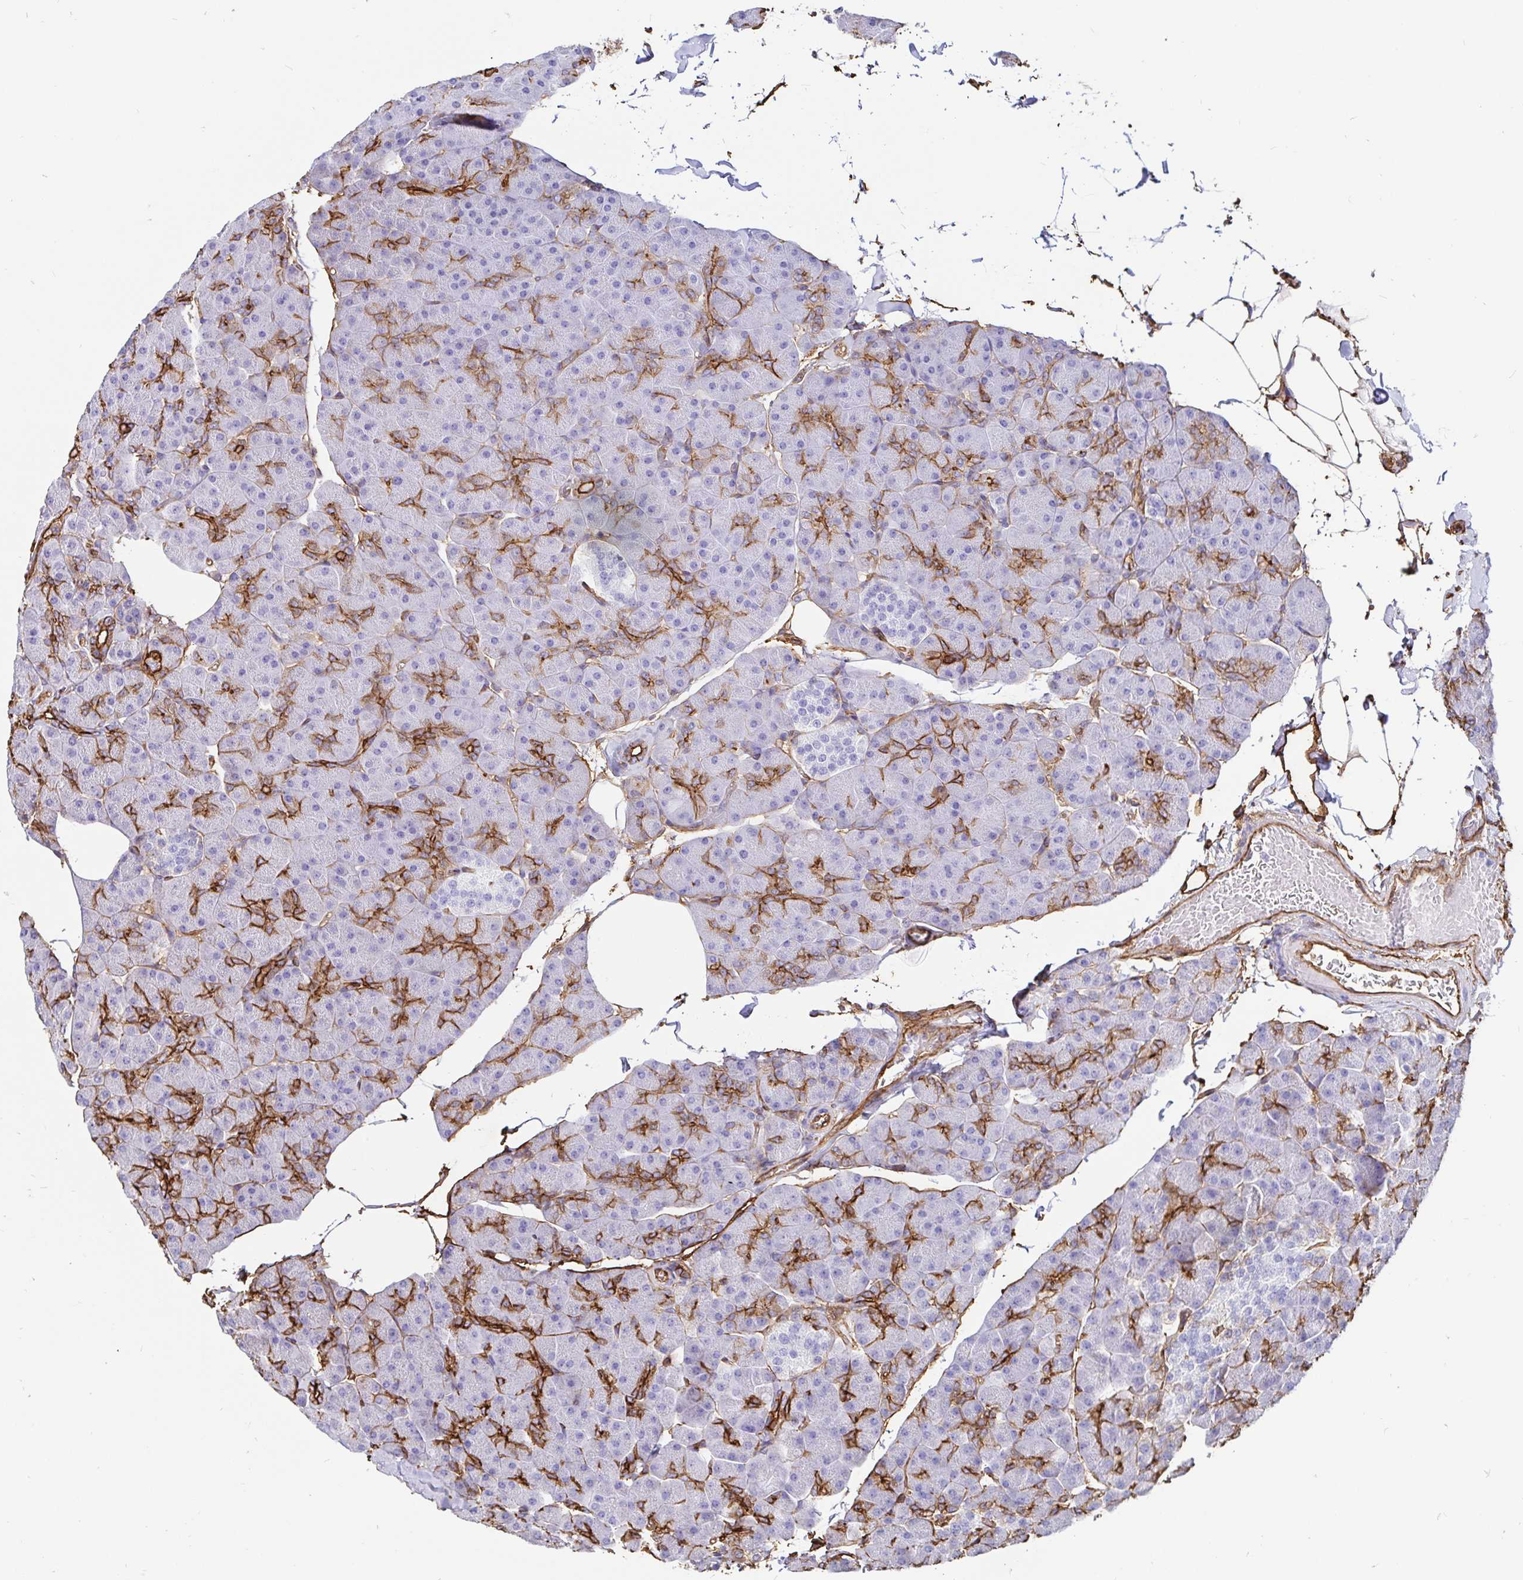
{"staining": {"intensity": "strong", "quantity": "25%-75%", "location": "cytoplasmic/membranous"}, "tissue": "pancreas", "cell_type": "Exocrine glandular cells", "image_type": "normal", "snomed": [{"axis": "morphology", "description": "Normal tissue, NOS"}, {"axis": "topography", "description": "Pancreas"}], "caption": "Human pancreas stained with a brown dye reveals strong cytoplasmic/membranous positive expression in approximately 25%-75% of exocrine glandular cells.", "gene": "ANXA2", "patient": {"sex": "male", "age": 35}}